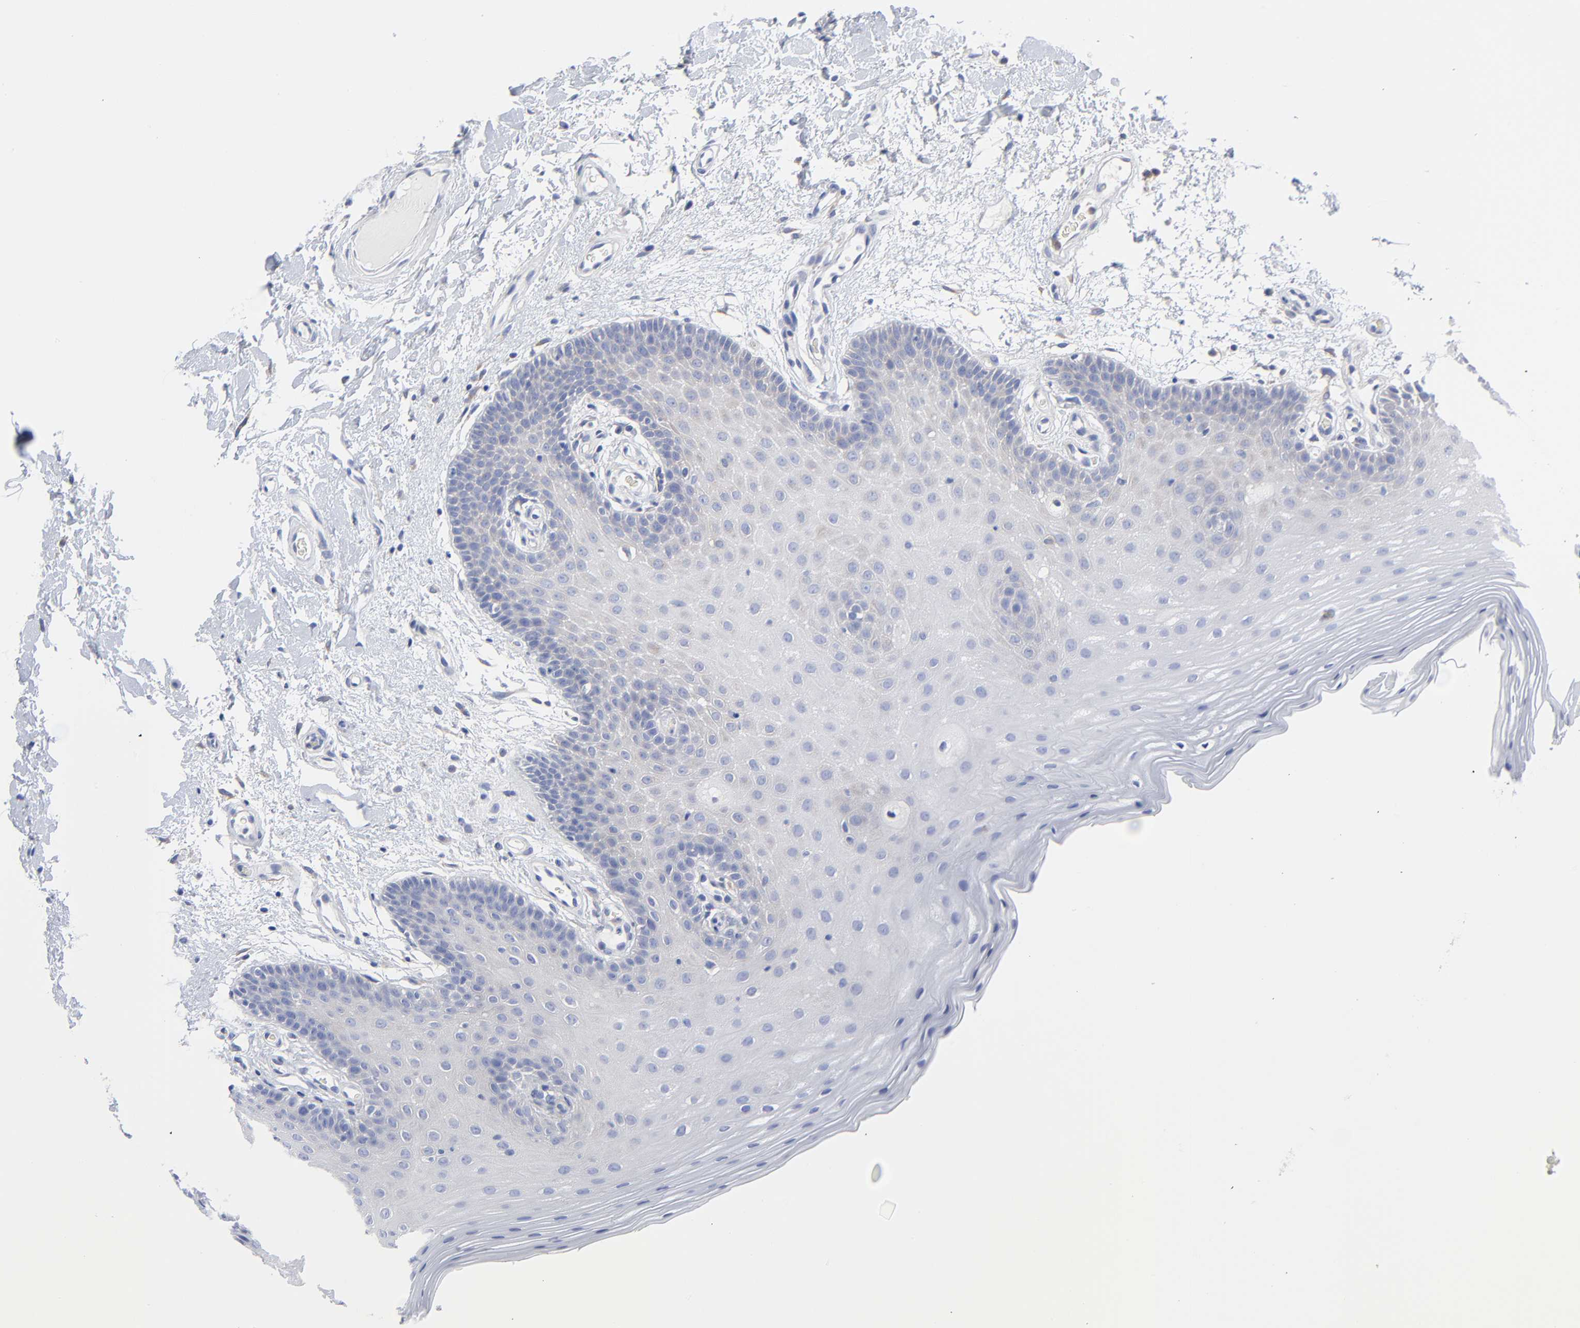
{"staining": {"intensity": "moderate", "quantity": "<25%", "location": "cytoplasmic/membranous"}, "tissue": "oral mucosa", "cell_type": "Squamous epithelial cells", "image_type": "normal", "snomed": [{"axis": "morphology", "description": "Normal tissue, NOS"}, {"axis": "morphology", "description": "Squamous cell carcinoma, NOS"}, {"axis": "topography", "description": "Skeletal muscle"}, {"axis": "topography", "description": "Oral tissue"}, {"axis": "topography", "description": "Head-Neck"}], "caption": "Immunohistochemistry (IHC) staining of unremarkable oral mucosa, which reveals low levels of moderate cytoplasmic/membranous staining in about <25% of squamous epithelial cells indicating moderate cytoplasmic/membranous protein expression. The staining was performed using DAB (3,3'-diaminobenzidine) (brown) for protein detection and nuclei were counterstained in hematoxylin (blue).", "gene": "STAT2", "patient": {"sex": "male", "age": 71}}